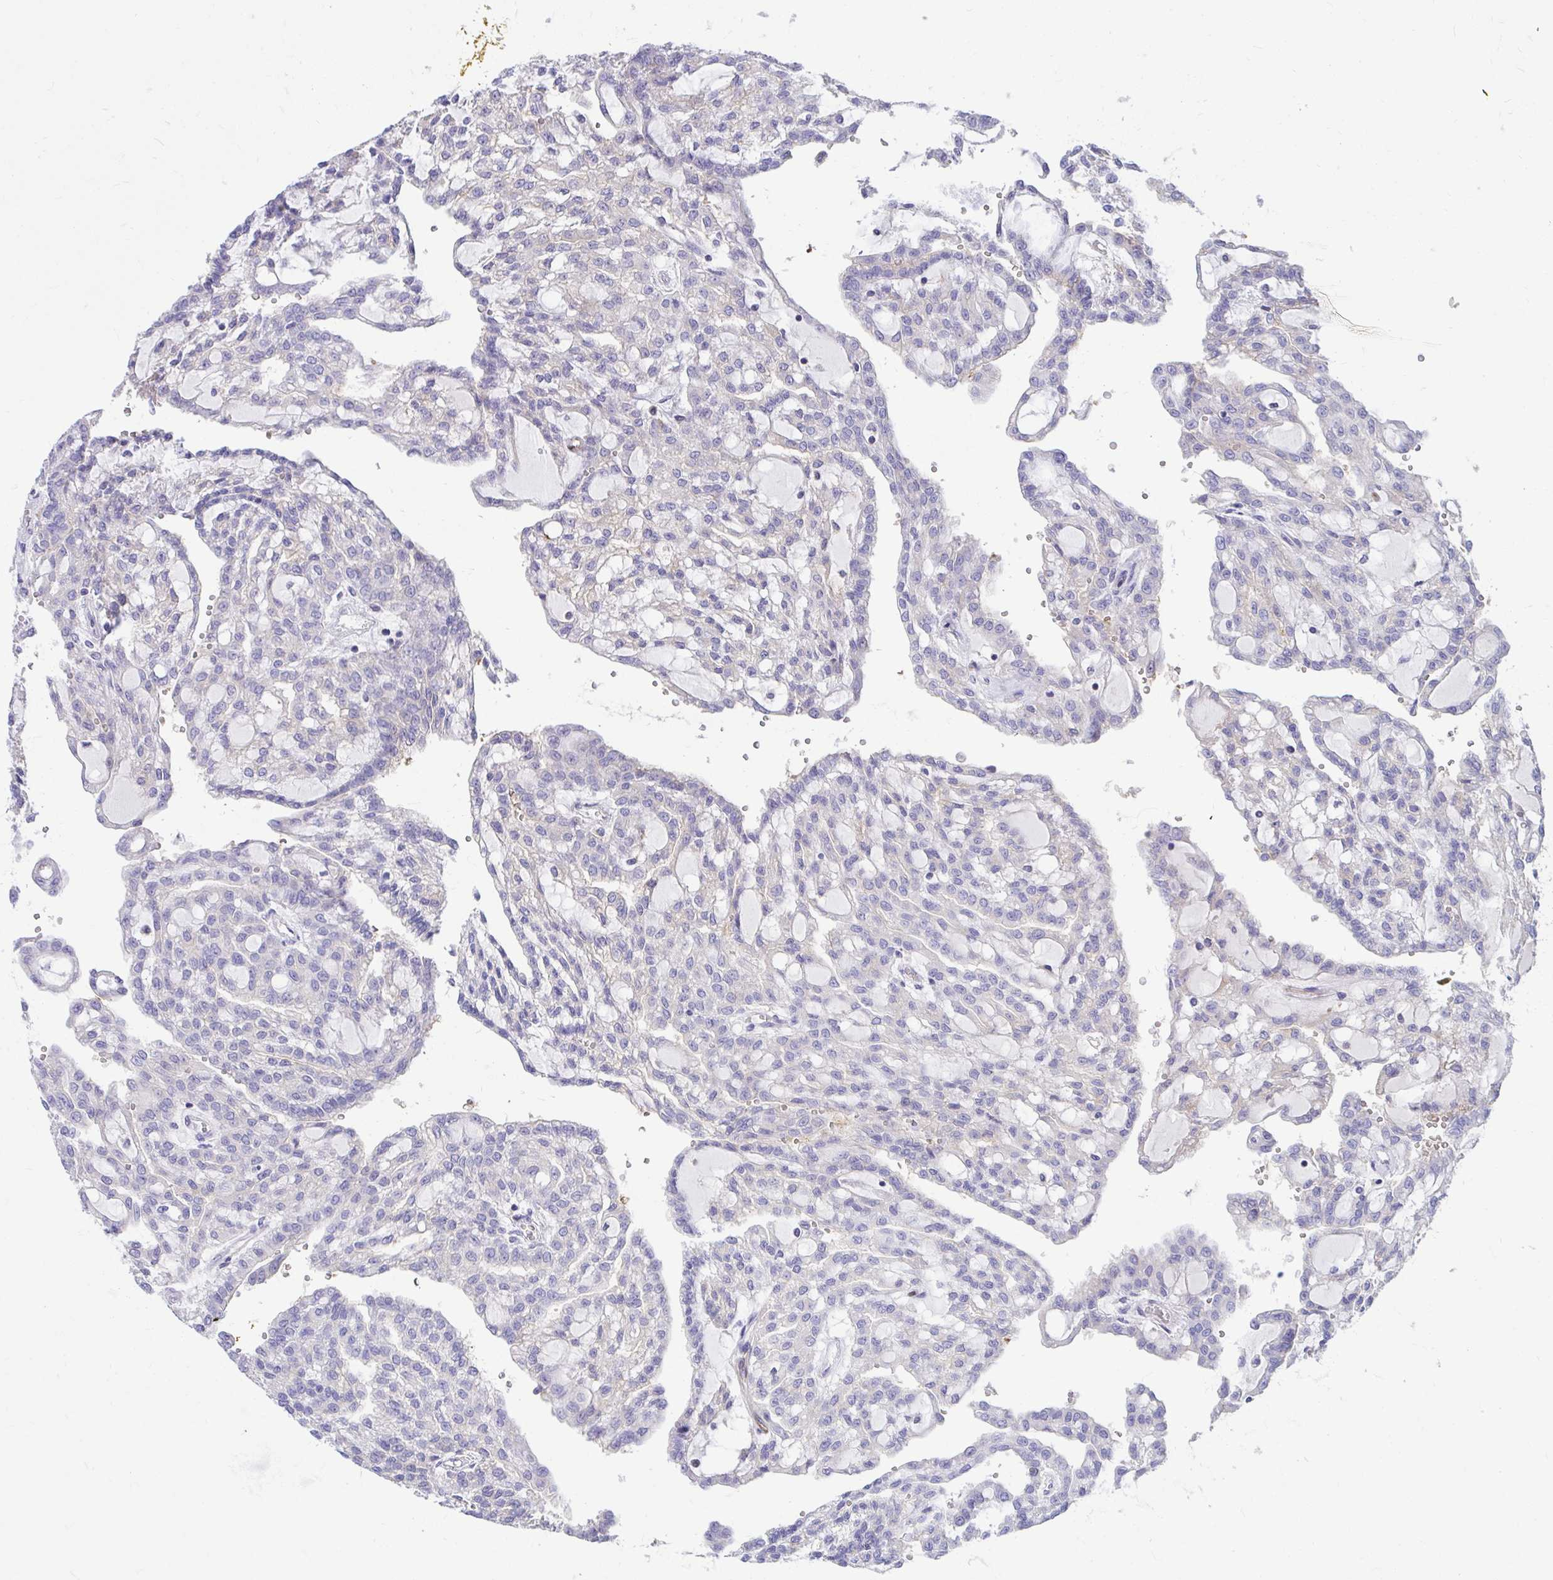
{"staining": {"intensity": "negative", "quantity": "none", "location": "none"}, "tissue": "renal cancer", "cell_type": "Tumor cells", "image_type": "cancer", "snomed": [{"axis": "morphology", "description": "Adenocarcinoma, NOS"}, {"axis": "topography", "description": "Kidney"}], "caption": "Immunohistochemical staining of adenocarcinoma (renal) shows no significant positivity in tumor cells.", "gene": "TP53I11", "patient": {"sex": "male", "age": 63}}